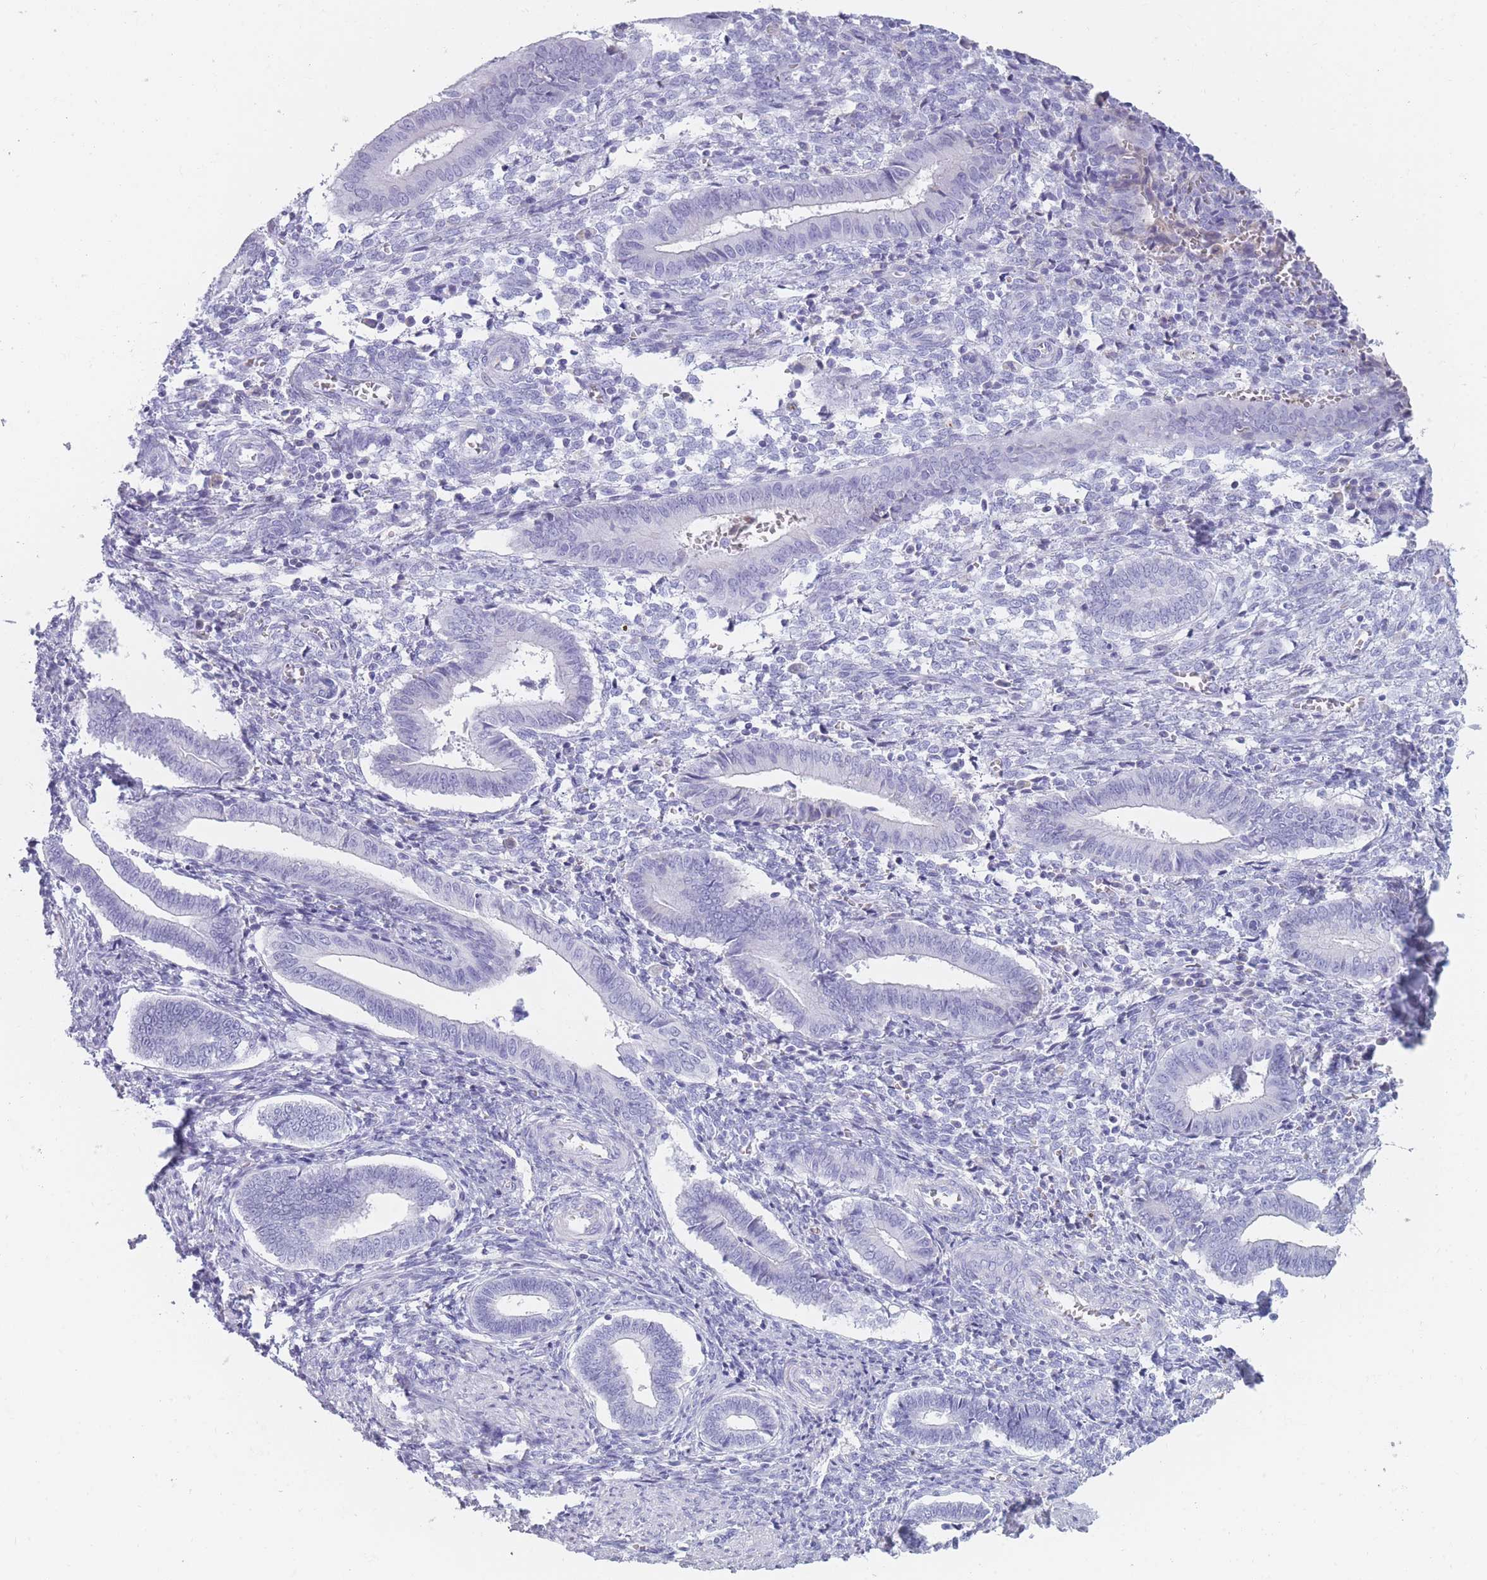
{"staining": {"intensity": "negative", "quantity": "none", "location": "none"}, "tissue": "endometrium", "cell_type": "Cells in endometrial stroma", "image_type": "normal", "snomed": [{"axis": "morphology", "description": "Normal tissue, NOS"}, {"axis": "topography", "description": "Other"}, {"axis": "topography", "description": "Endometrium"}], "caption": "Immunohistochemistry micrograph of normal human endometrium stained for a protein (brown), which reveals no expression in cells in endometrial stroma. Brightfield microscopy of IHC stained with DAB (brown) and hematoxylin (blue), captured at high magnification.", "gene": "TNFSF11", "patient": {"sex": "female", "age": 44}}